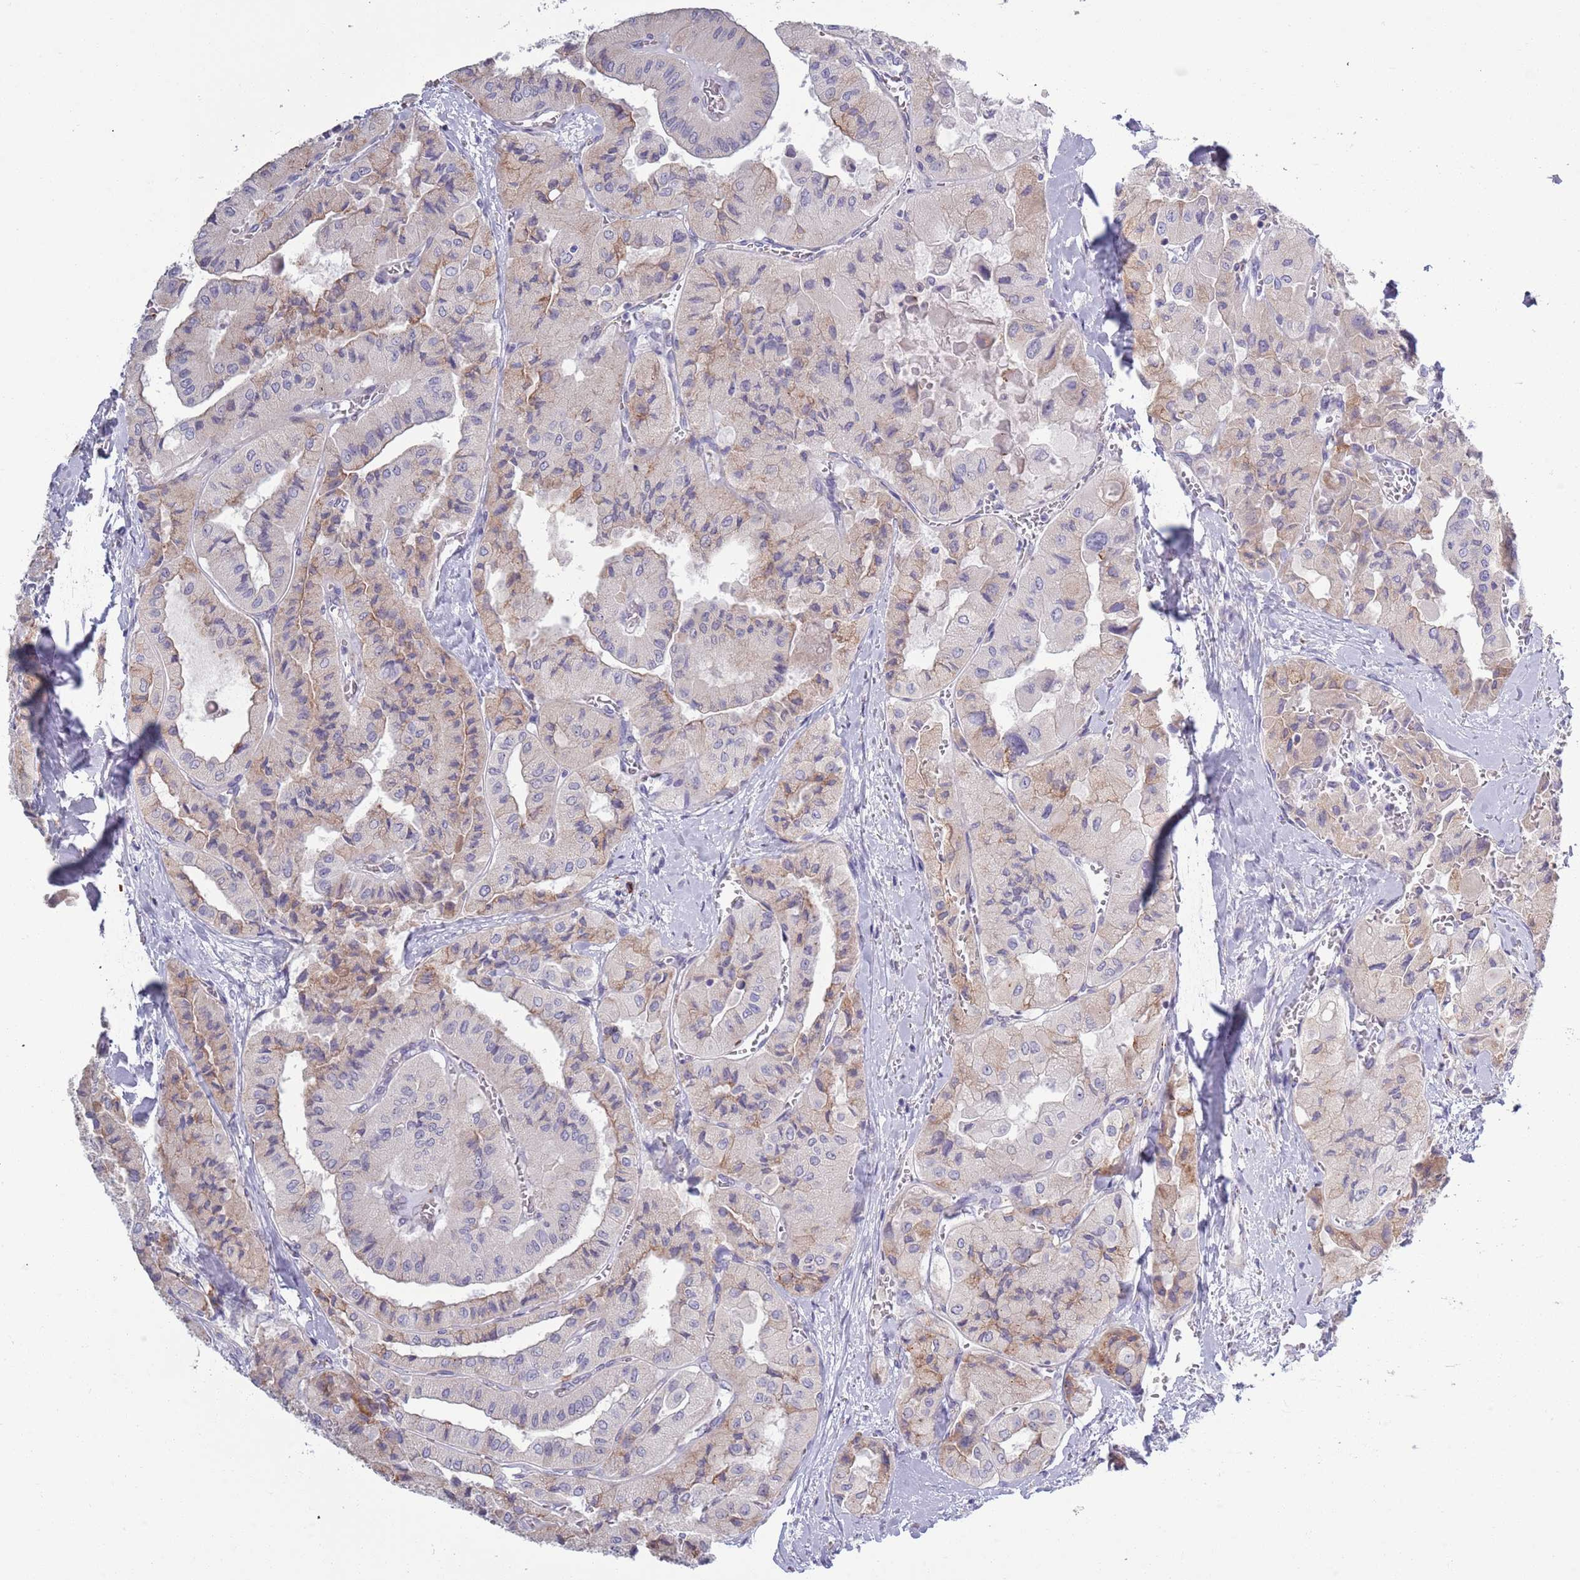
{"staining": {"intensity": "weak", "quantity": "25%-75%", "location": "cytoplasmic/membranous"}, "tissue": "thyroid cancer", "cell_type": "Tumor cells", "image_type": "cancer", "snomed": [{"axis": "morphology", "description": "Normal tissue, NOS"}, {"axis": "morphology", "description": "Papillary adenocarcinoma, NOS"}, {"axis": "topography", "description": "Thyroid gland"}], "caption": "IHC micrograph of human thyroid papillary adenocarcinoma stained for a protein (brown), which demonstrates low levels of weak cytoplasmic/membranous staining in approximately 25%-75% of tumor cells.", "gene": "LTB", "patient": {"sex": "female", "age": 59}}